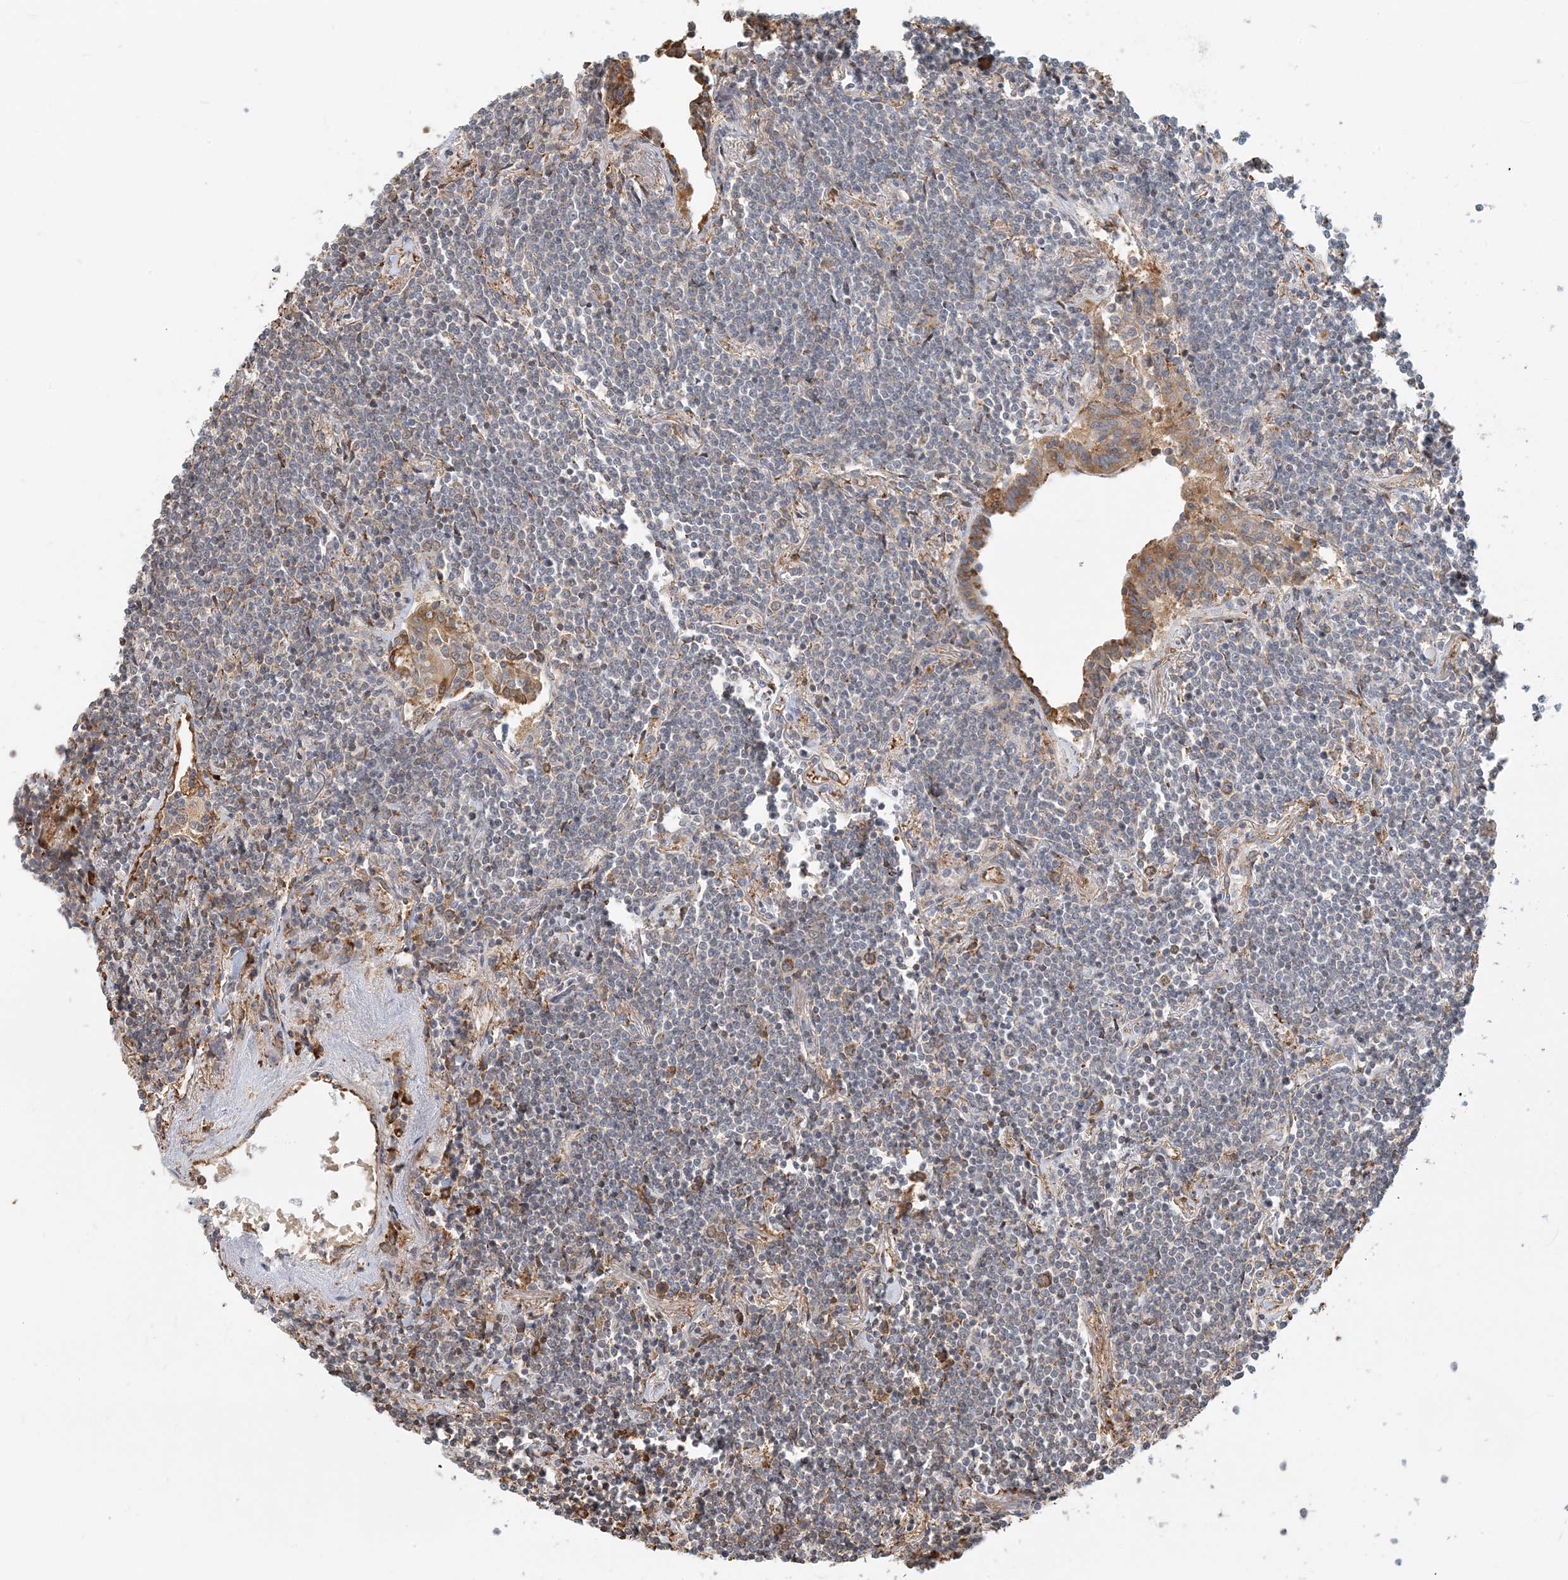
{"staining": {"intensity": "negative", "quantity": "none", "location": "none"}, "tissue": "lymphoma", "cell_type": "Tumor cells", "image_type": "cancer", "snomed": [{"axis": "morphology", "description": "Malignant lymphoma, non-Hodgkin's type, Low grade"}, {"axis": "topography", "description": "Lung"}], "caption": "Low-grade malignant lymphoma, non-Hodgkin's type was stained to show a protein in brown. There is no significant expression in tumor cells. (DAB immunohistochemistry, high magnification).", "gene": "HNMT", "patient": {"sex": "female", "age": 71}}